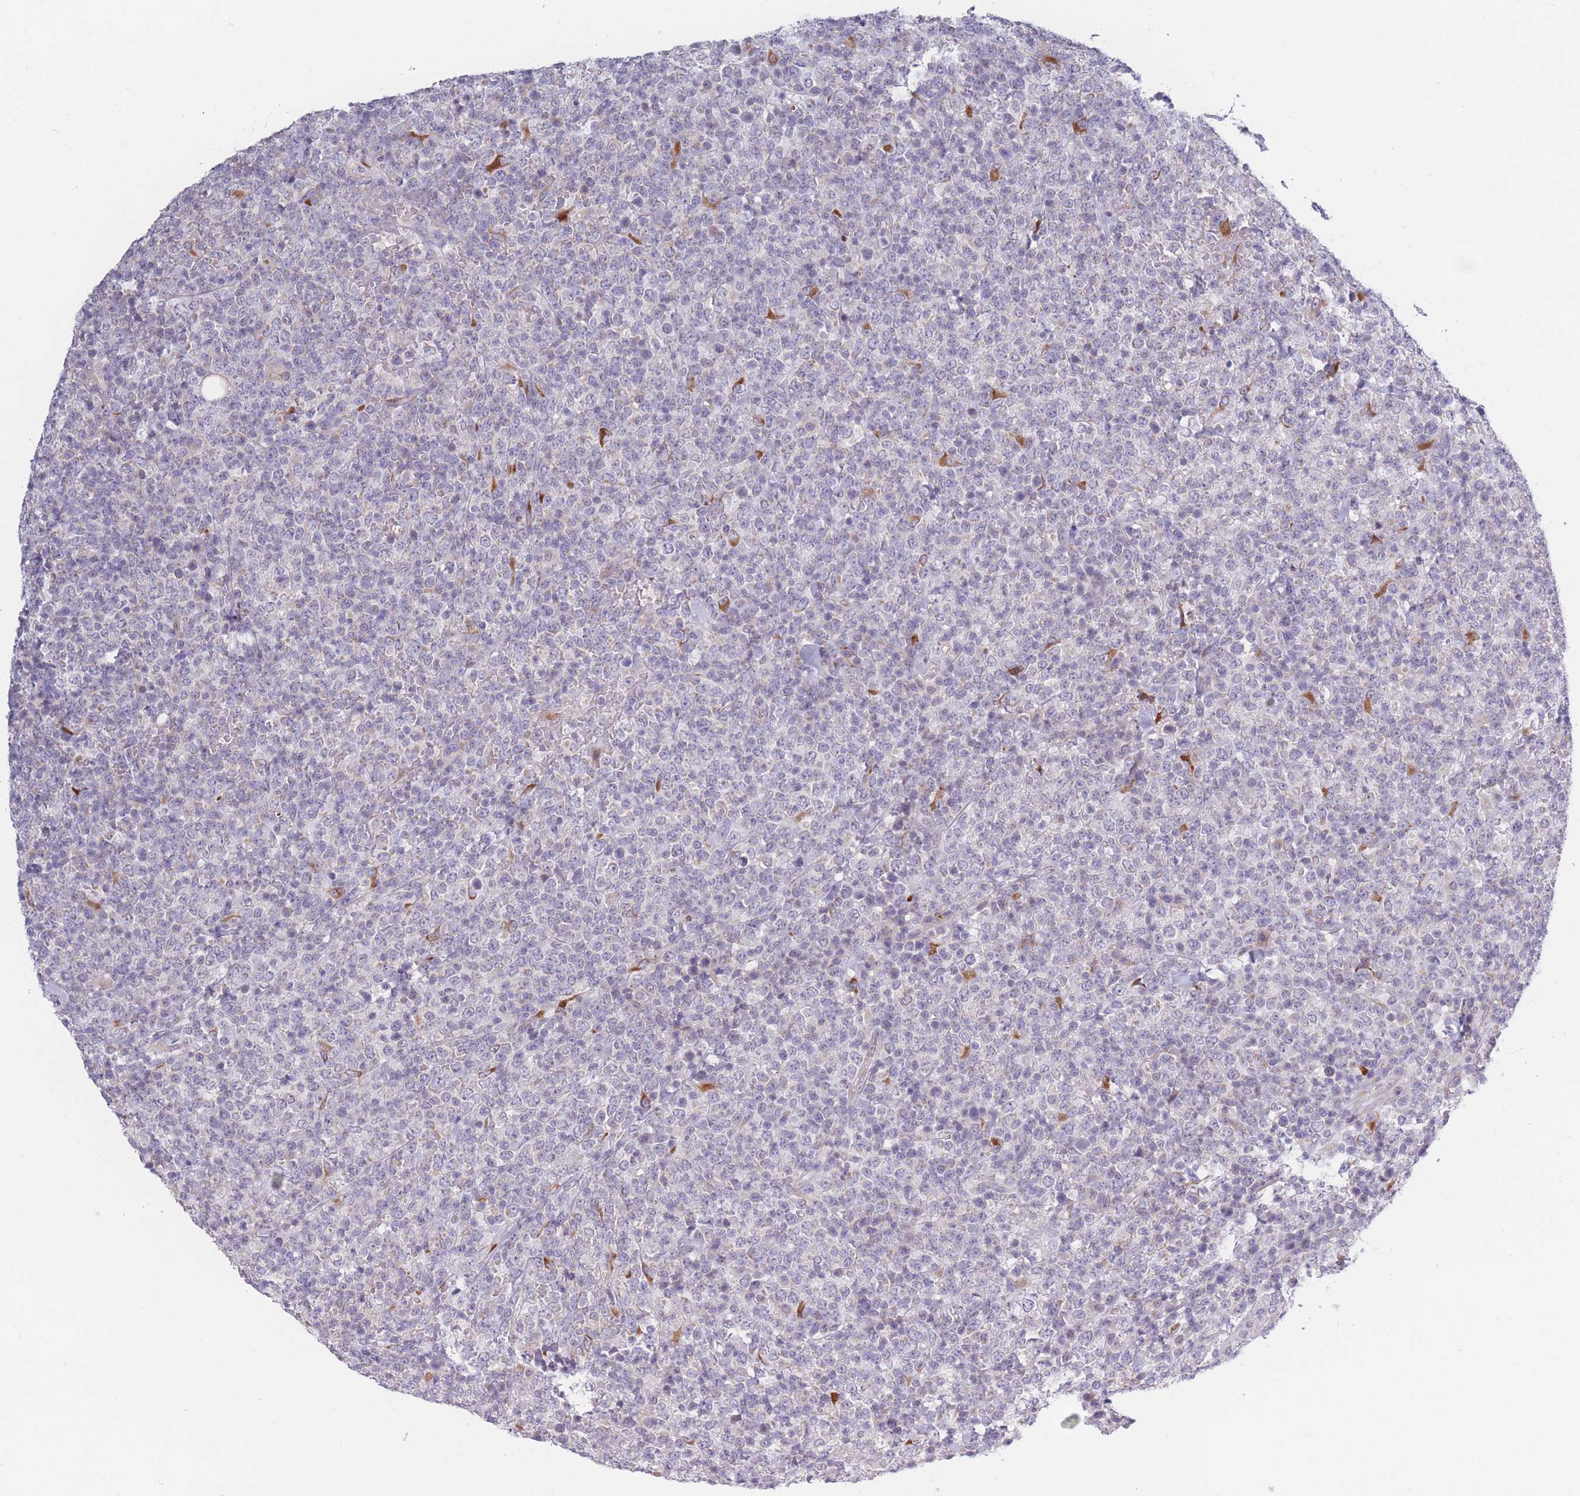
{"staining": {"intensity": "negative", "quantity": "none", "location": "none"}, "tissue": "lymphoma", "cell_type": "Tumor cells", "image_type": "cancer", "snomed": [{"axis": "morphology", "description": "Malignant lymphoma, non-Hodgkin's type, High grade"}, {"axis": "topography", "description": "Colon"}], "caption": "Immunohistochemistry (IHC) image of high-grade malignant lymphoma, non-Hodgkin's type stained for a protein (brown), which shows no expression in tumor cells.", "gene": "CCNQ", "patient": {"sex": "female", "age": 53}}